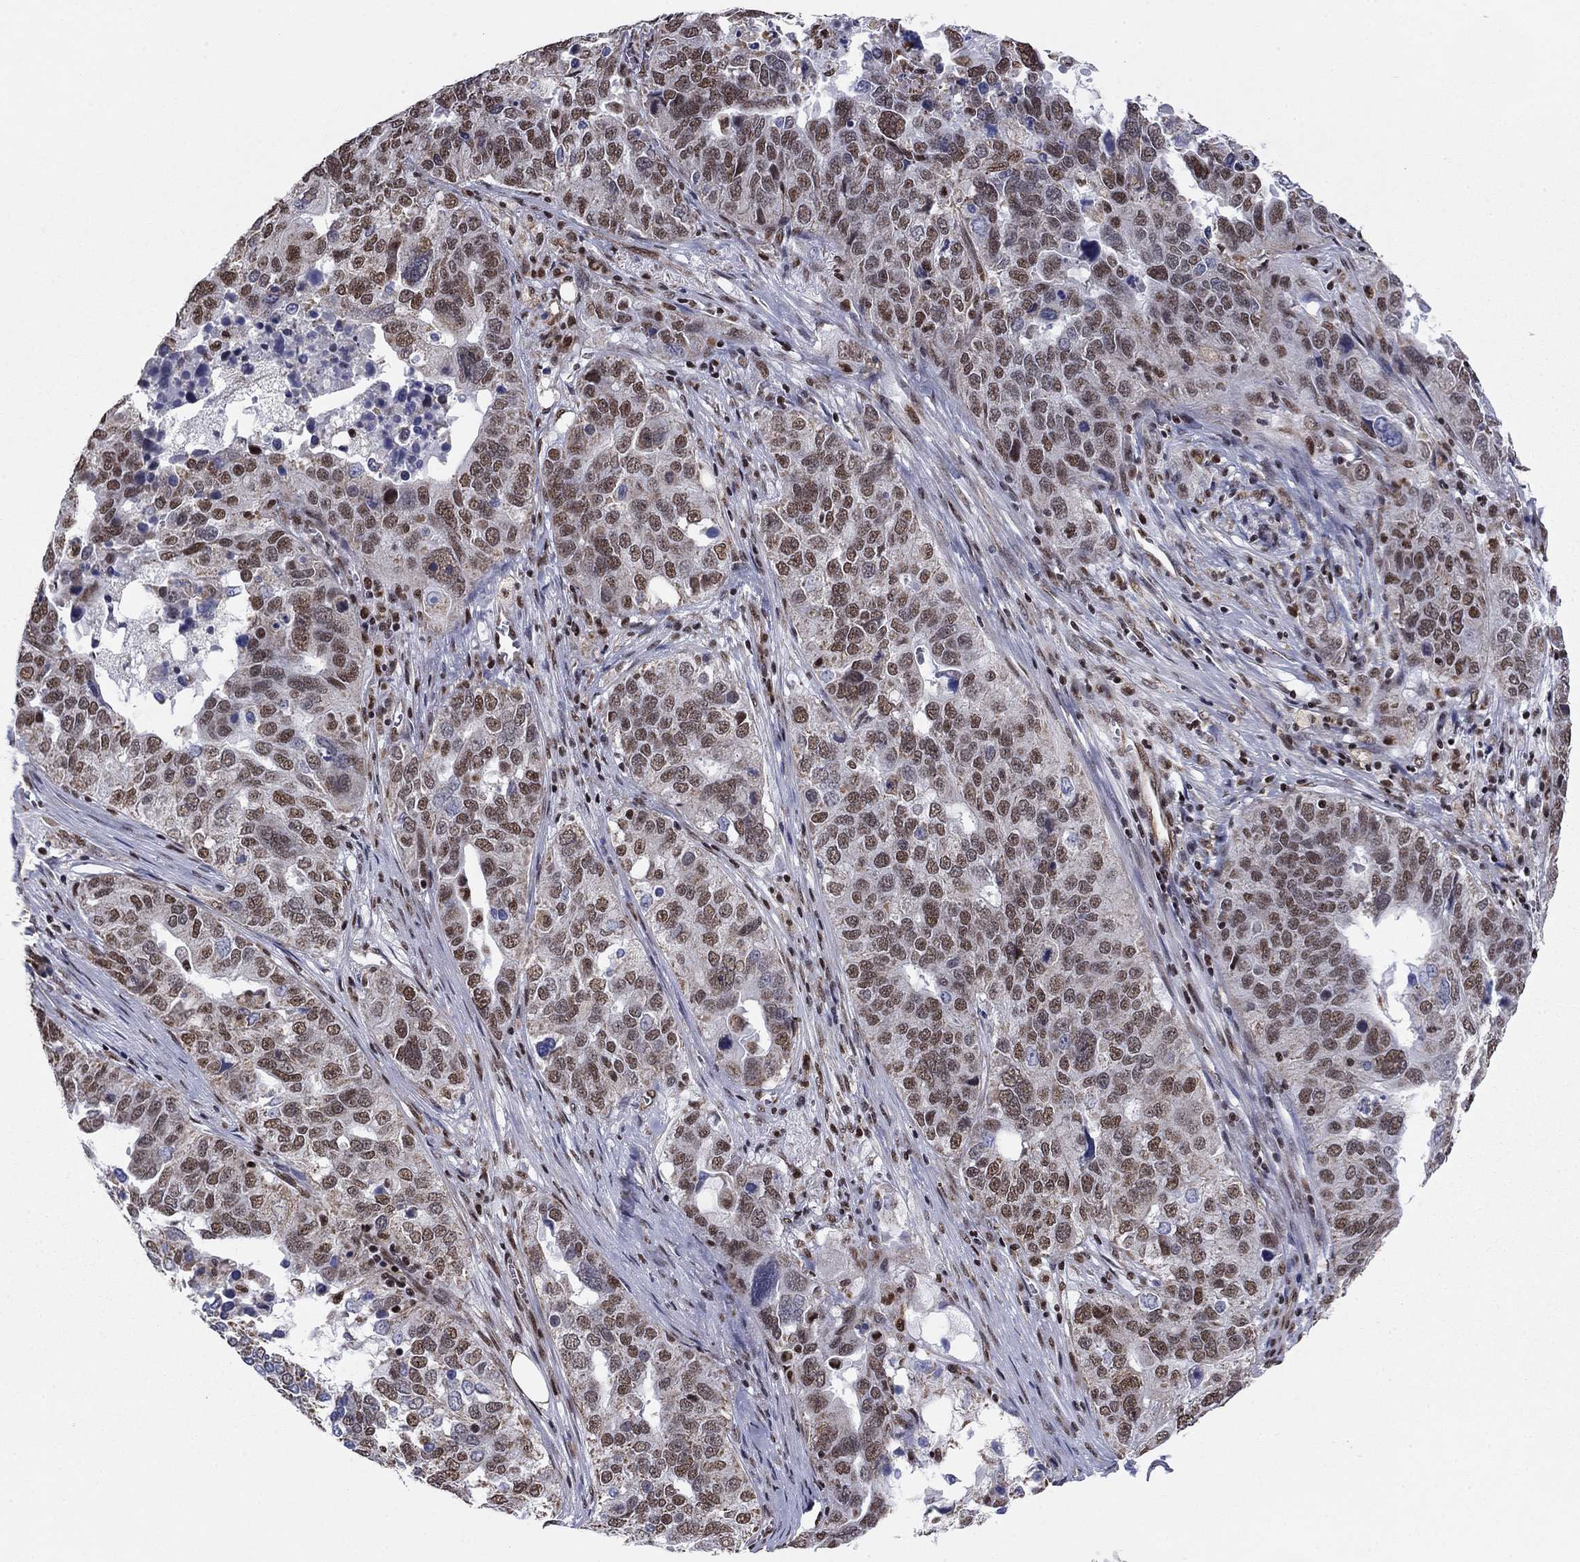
{"staining": {"intensity": "moderate", "quantity": "25%-75%", "location": "nuclear"}, "tissue": "ovarian cancer", "cell_type": "Tumor cells", "image_type": "cancer", "snomed": [{"axis": "morphology", "description": "Carcinoma, endometroid"}, {"axis": "topography", "description": "Soft tissue"}, {"axis": "topography", "description": "Ovary"}], "caption": "Protein staining by IHC exhibits moderate nuclear positivity in about 25%-75% of tumor cells in ovarian endometroid carcinoma.", "gene": "N4BP2", "patient": {"sex": "female", "age": 52}}